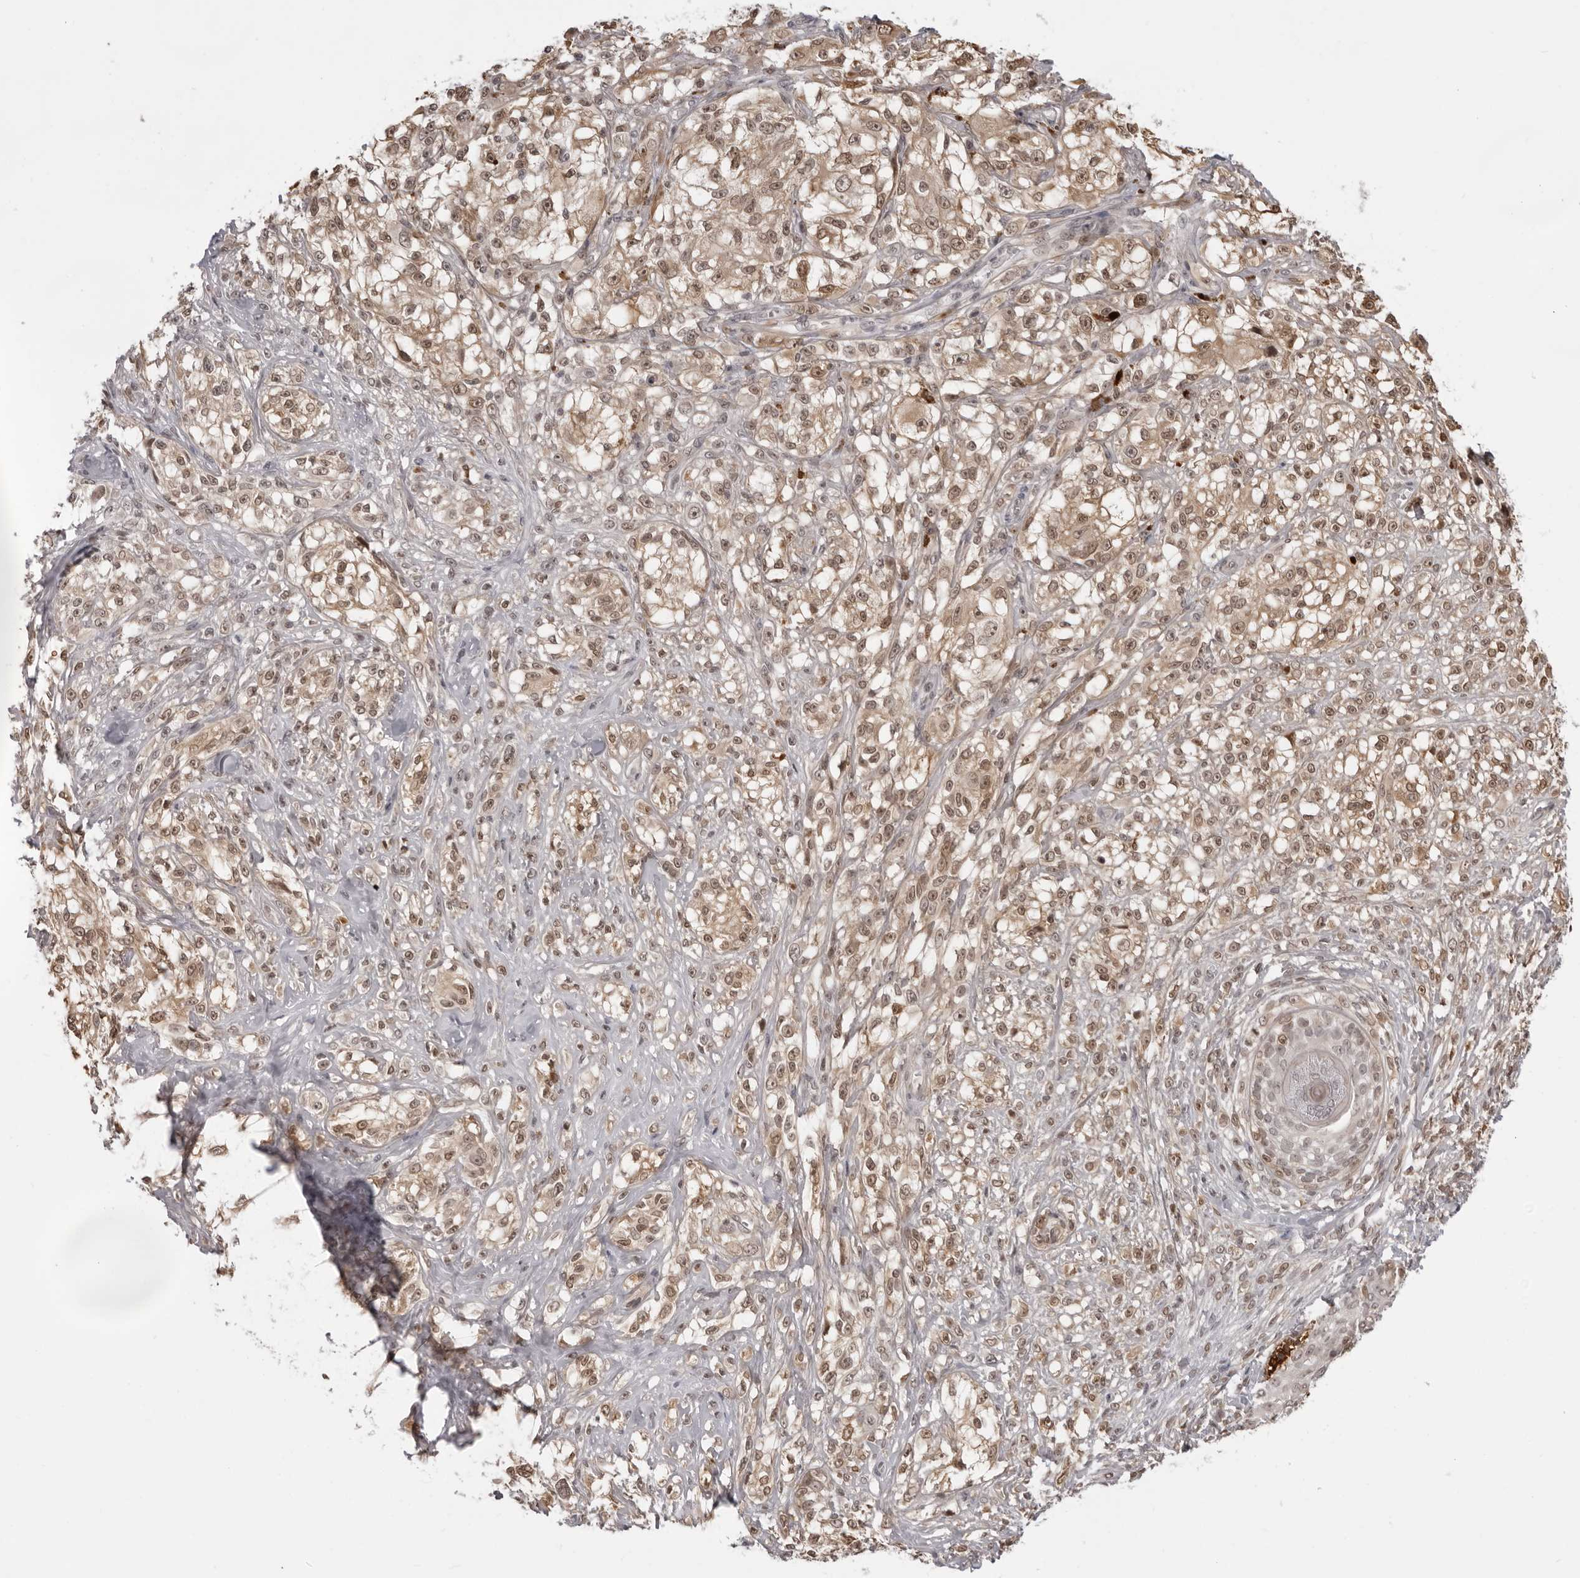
{"staining": {"intensity": "moderate", "quantity": ">75%", "location": "nuclear"}, "tissue": "melanoma", "cell_type": "Tumor cells", "image_type": "cancer", "snomed": [{"axis": "morphology", "description": "Malignant melanoma, NOS"}, {"axis": "topography", "description": "Skin of head"}], "caption": "An image of malignant melanoma stained for a protein reveals moderate nuclear brown staining in tumor cells. (DAB (3,3'-diaminobenzidine) IHC, brown staining for protein, blue staining for nuclei).", "gene": "SRGAP2", "patient": {"sex": "male", "age": 83}}